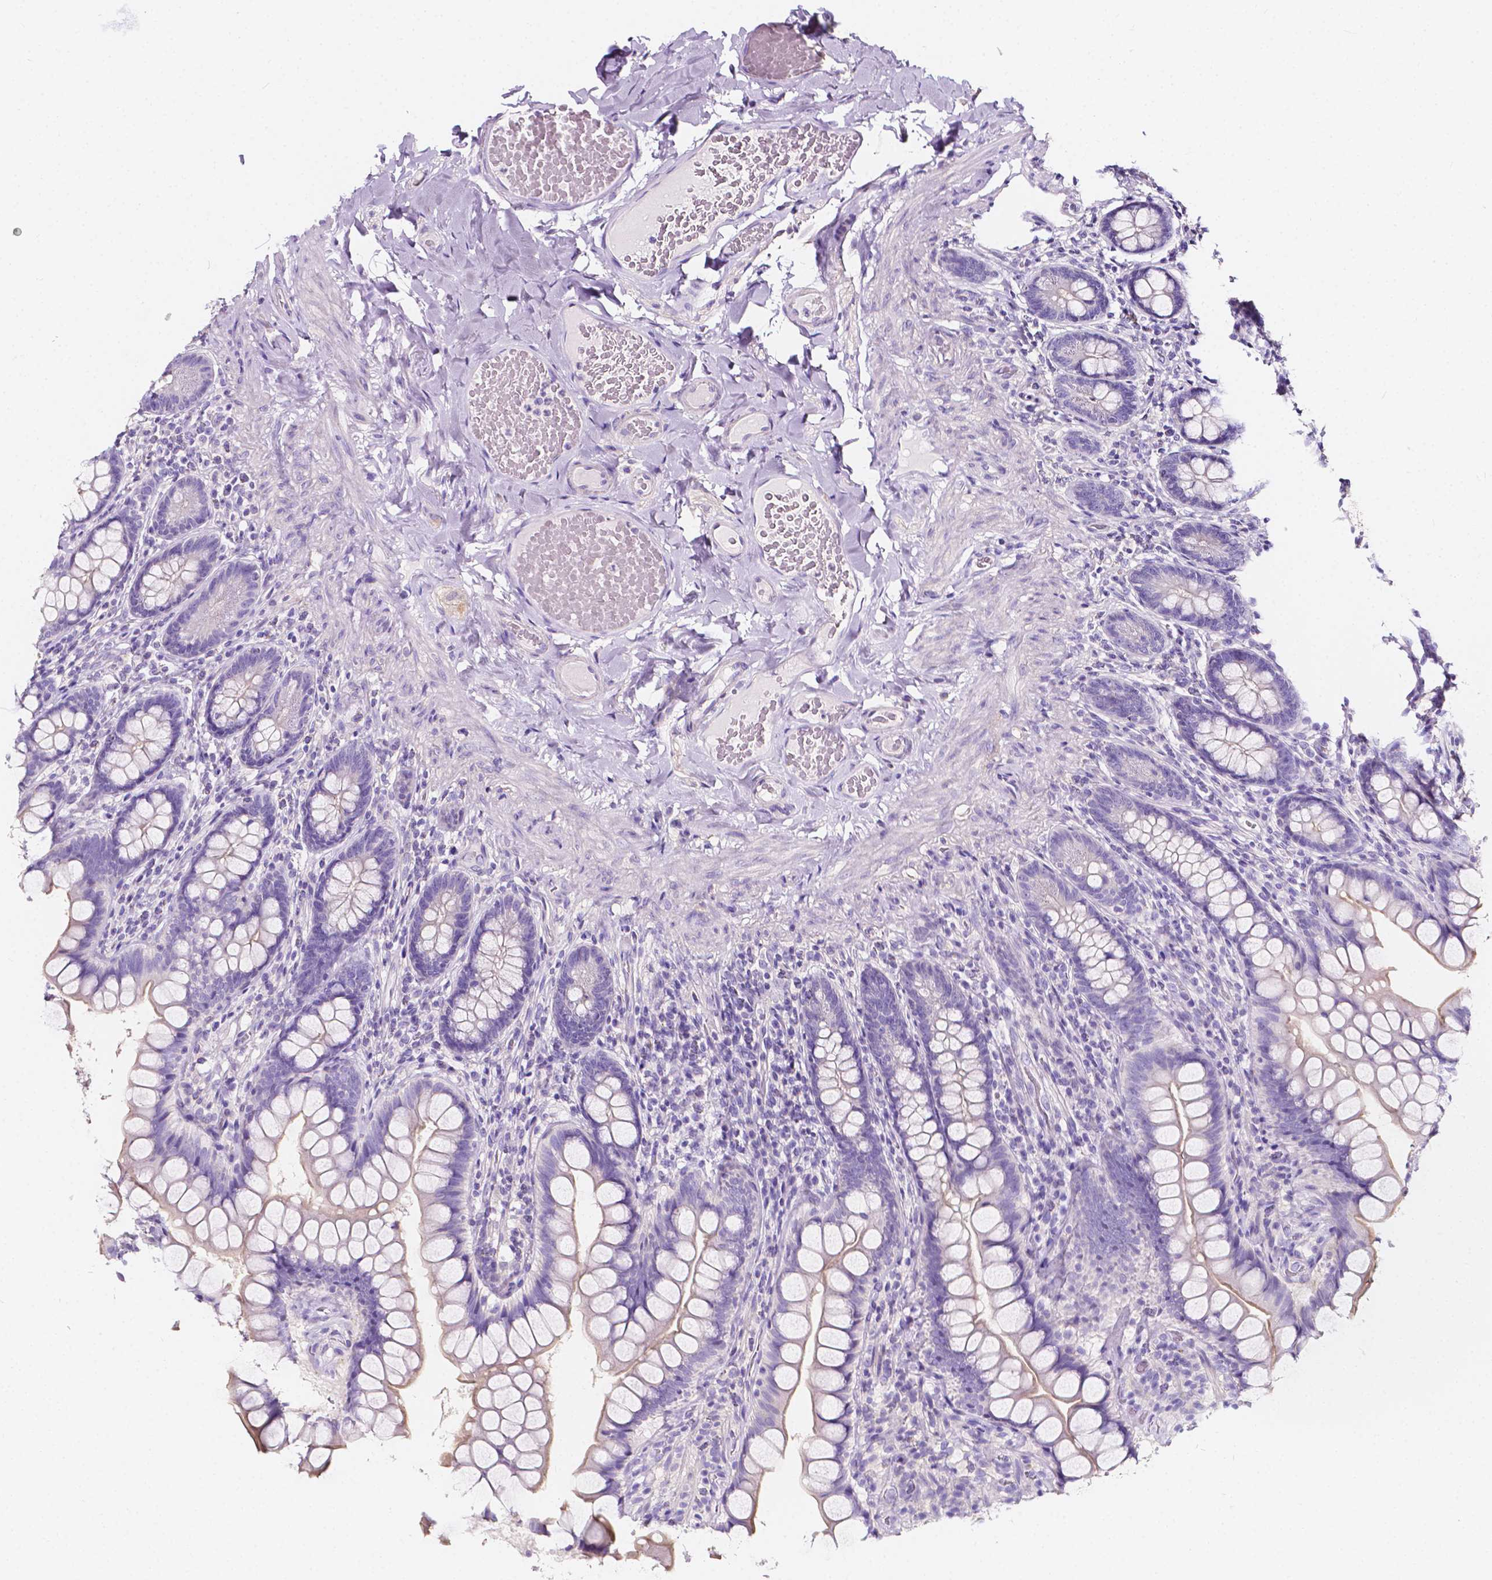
{"staining": {"intensity": "negative", "quantity": "none", "location": "none"}, "tissue": "small intestine", "cell_type": "Glandular cells", "image_type": "normal", "snomed": [{"axis": "morphology", "description": "Normal tissue, NOS"}, {"axis": "topography", "description": "Small intestine"}], "caption": "Protein analysis of benign small intestine displays no significant staining in glandular cells. (DAB immunohistochemistry (IHC) visualized using brightfield microscopy, high magnification).", "gene": "CLSTN2", "patient": {"sex": "male", "age": 70}}